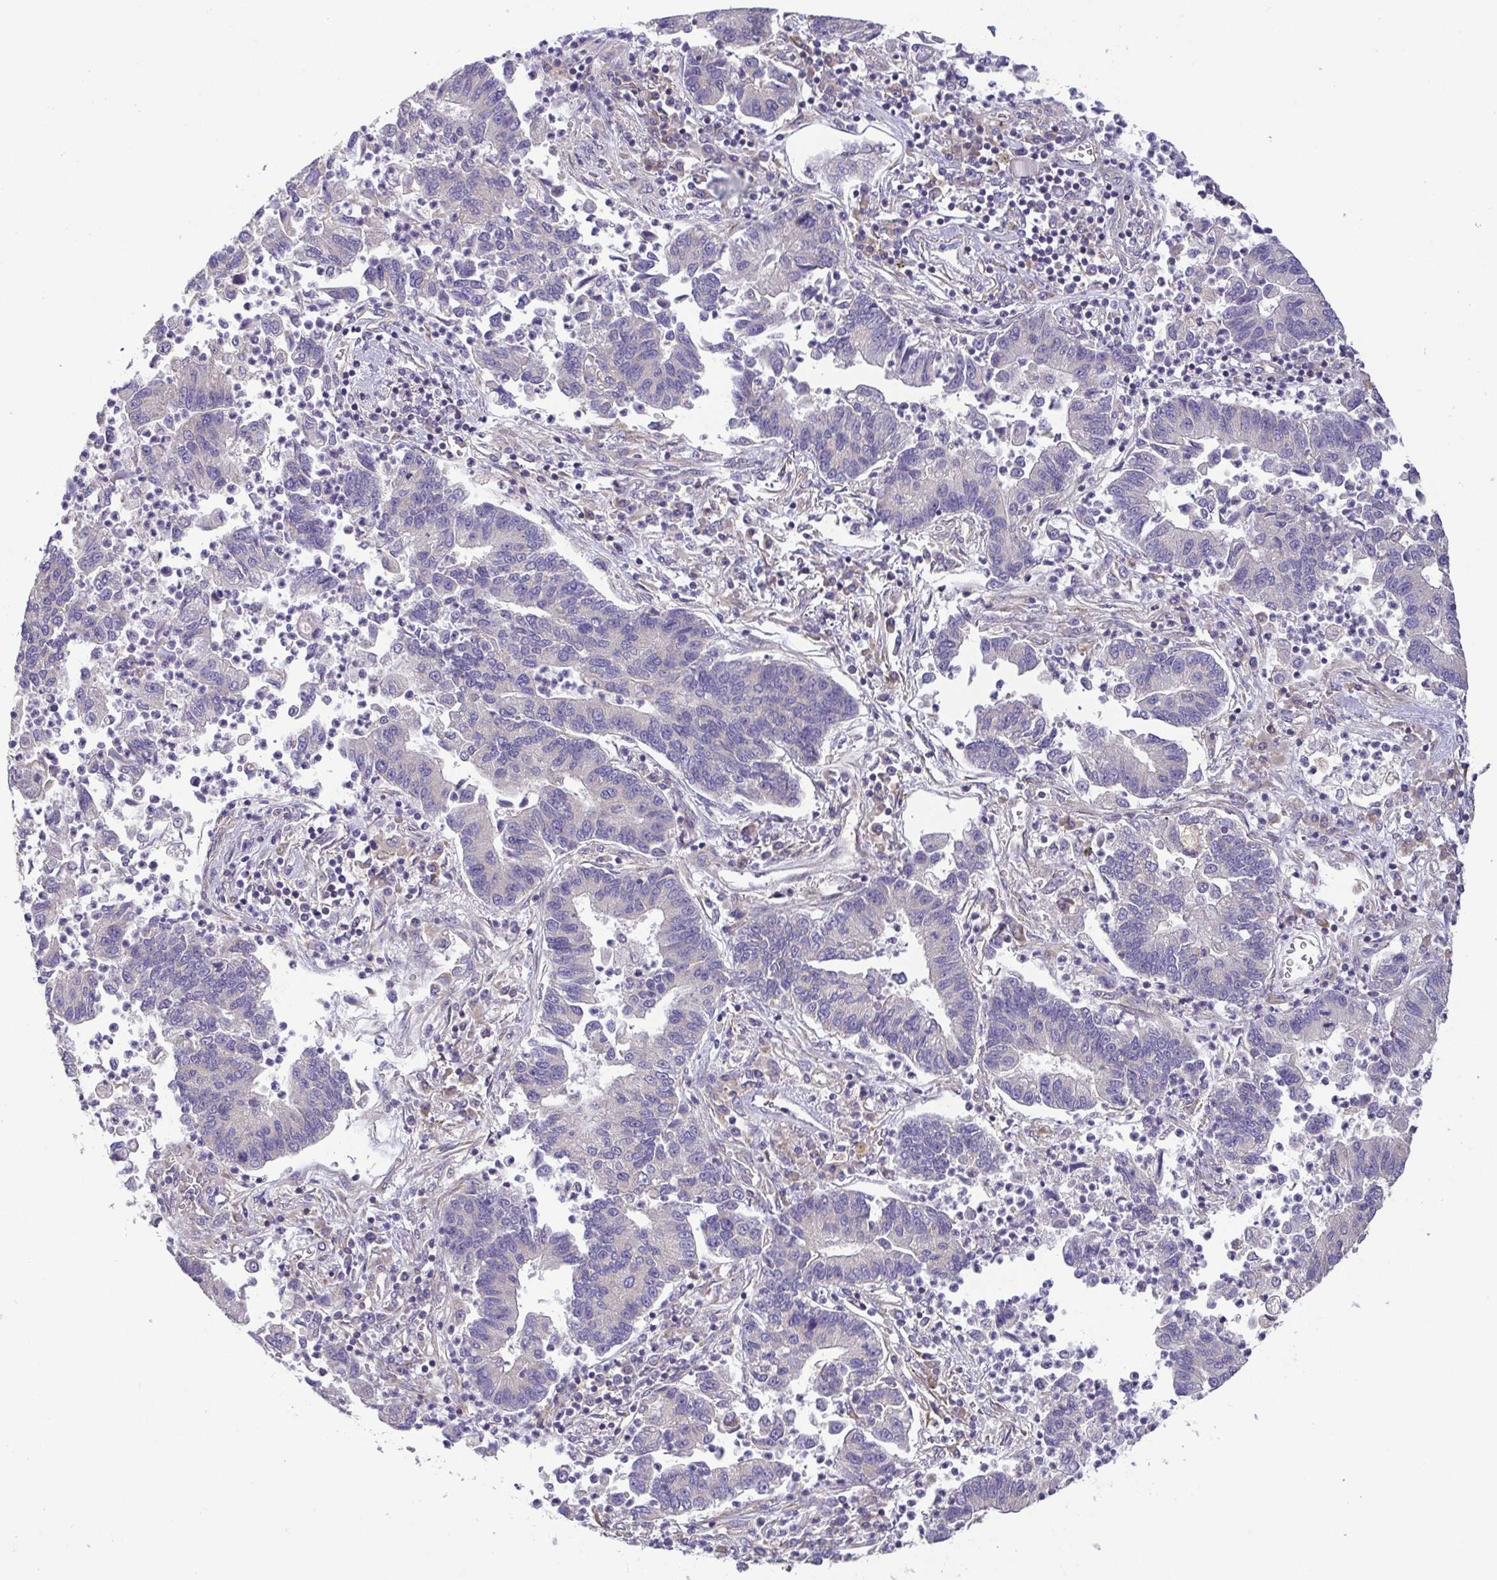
{"staining": {"intensity": "negative", "quantity": "none", "location": "none"}, "tissue": "lung cancer", "cell_type": "Tumor cells", "image_type": "cancer", "snomed": [{"axis": "morphology", "description": "Adenocarcinoma, NOS"}, {"axis": "topography", "description": "Lung"}], "caption": "Protein analysis of lung cancer (adenocarcinoma) demonstrates no significant expression in tumor cells.", "gene": "LMF2", "patient": {"sex": "female", "age": 57}}